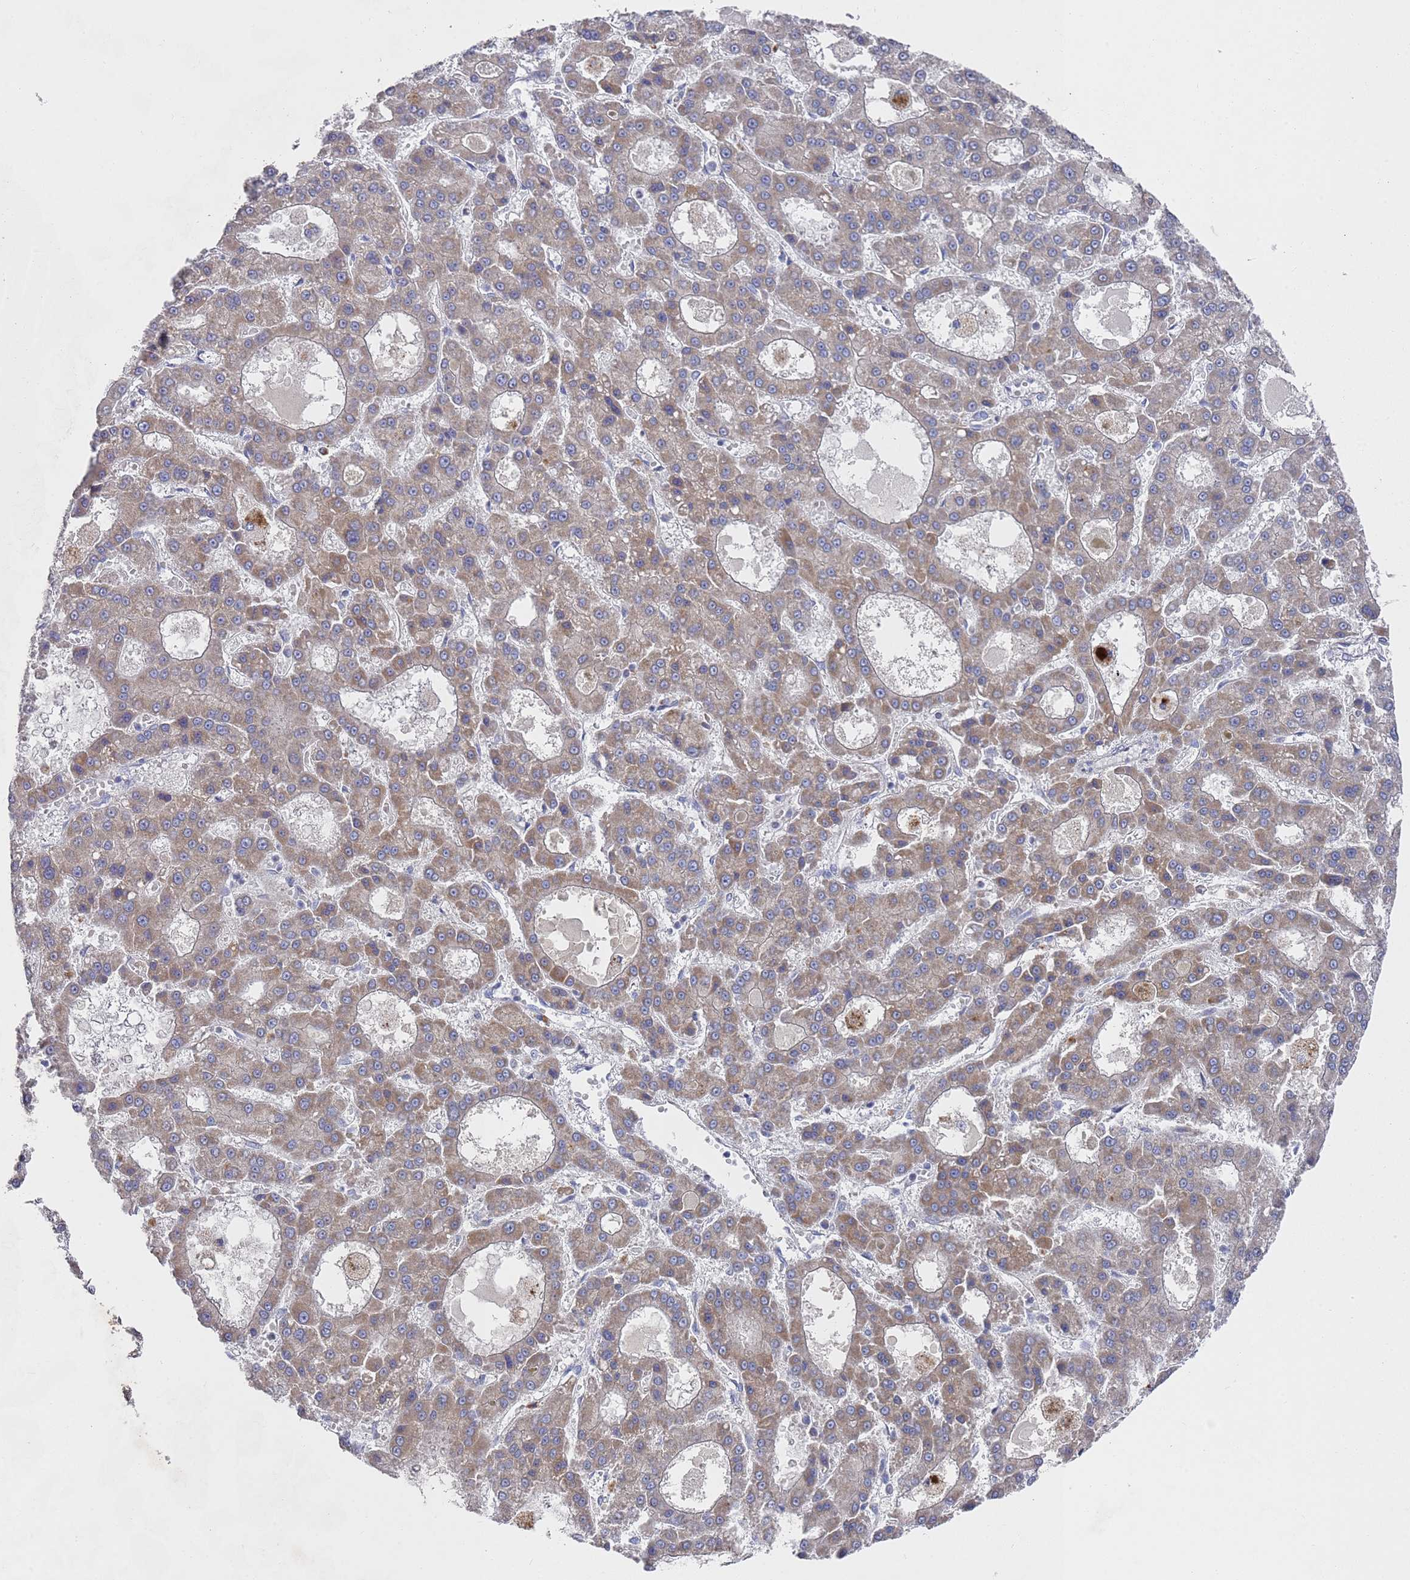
{"staining": {"intensity": "moderate", "quantity": ">75%", "location": "cytoplasmic/membranous"}, "tissue": "liver cancer", "cell_type": "Tumor cells", "image_type": "cancer", "snomed": [{"axis": "morphology", "description": "Carcinoma, Hepatocellular, NOS"}, {"axis": "topography", "description": "Liver"}], "caption": "Protein expression by immunohistochemistry (IHC) shows moderate cytoplasmic/membranous expression in about >75% of tumor cells in liver hepatocellular carcinoma.", "gene": "NPEPPS", "patient": {"sex": "male", "age": 70}}